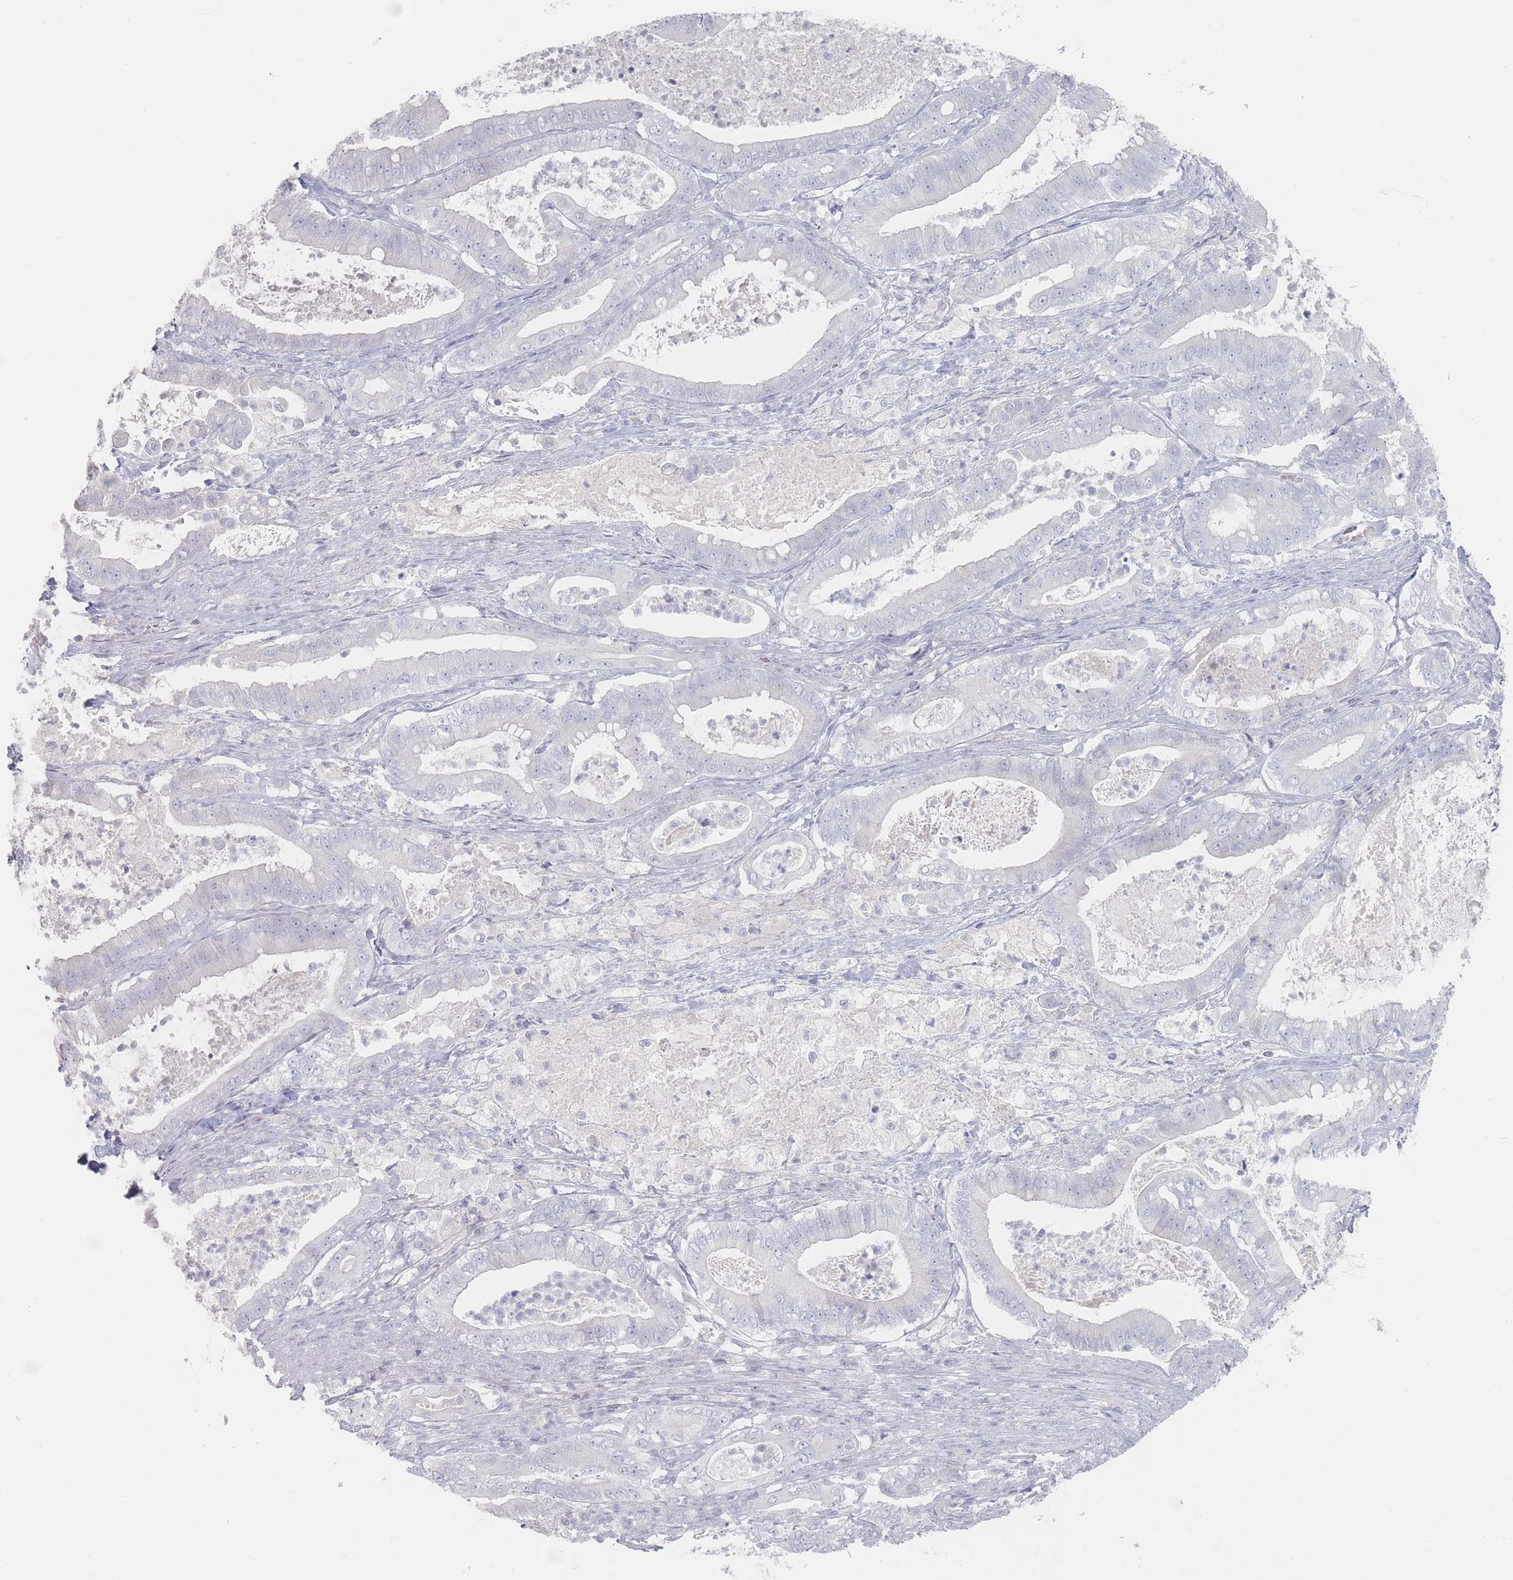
{"staining": {"intensity": "negative", "quantity": "none", "location": "none"}, "tissue": "pancreatic cancer", "cell_type": "Tumor cells", "image_type": "cancer", "snomed": [{"axis": "morphology", "description": "Adenocarcinoma, NOS"}, {"axis": "topography", "description": "Pancreas"}], "caption": "An image of human pancreatic adenocarcinoma is negative for staining in tumor cells.", "gene": "CD37", "patient": {"sex": "male", "age": 71}}